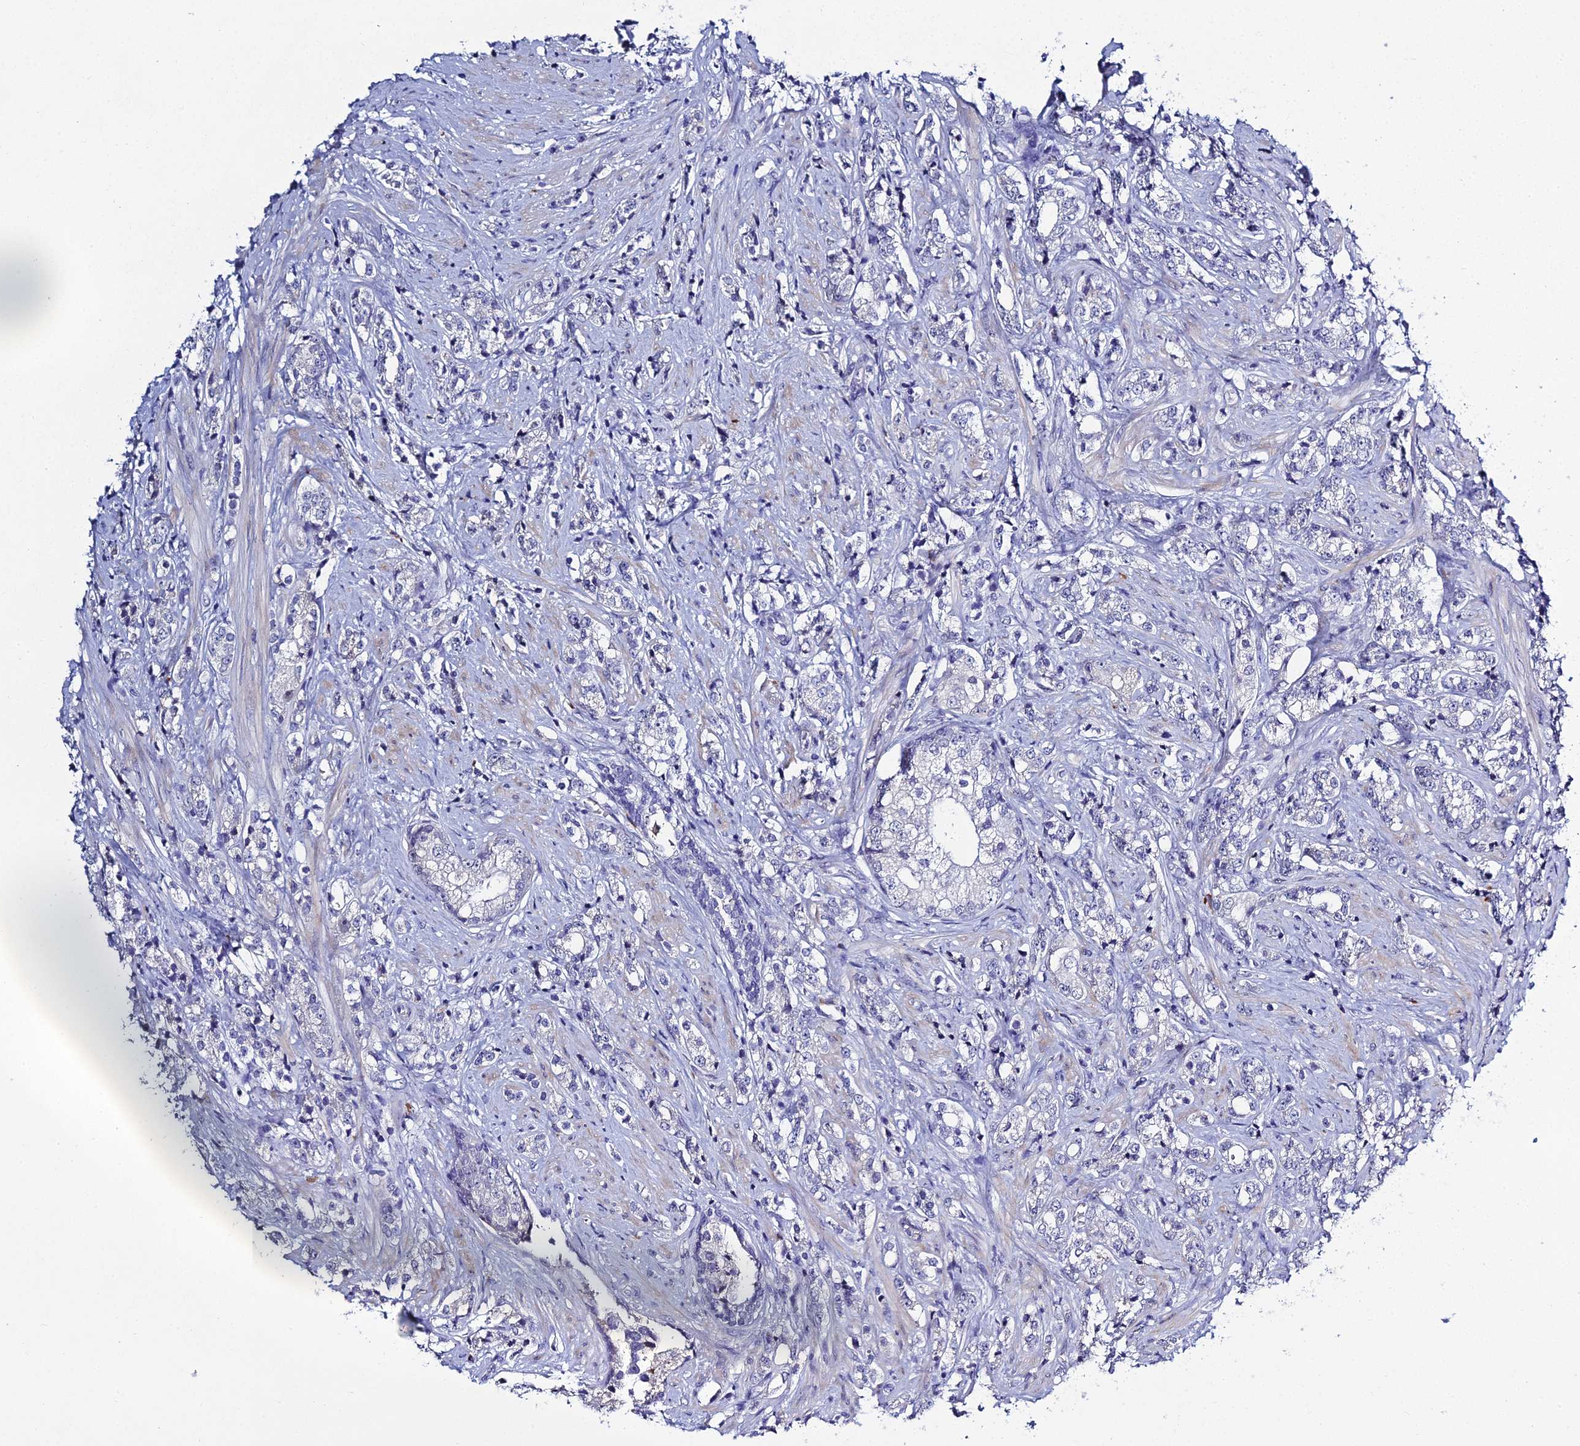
{"staining": {"intensity": "negative", "quantity": "none", "location": "none"}, "tissue": "prostate cancer", "cell_type": "Tumor cells", "image_type": "cancer", "snomed": [{"axis": "morphology", "description": "Adenocarcinoma, High grade"}, {"axis": "topography", "description": "Prostate"}], "caption": "The IHC image has no significant positivity in tumor cells of high-grade adenocarcinoma (prostate) tissue. (DAB (3,3'-diaminobenzidine) immunohistochemistry (IHC) visualized using brightfield microscopy, high magnification).", "gene": "MUC13", "patient": {"sex": "male", "age": 69}}